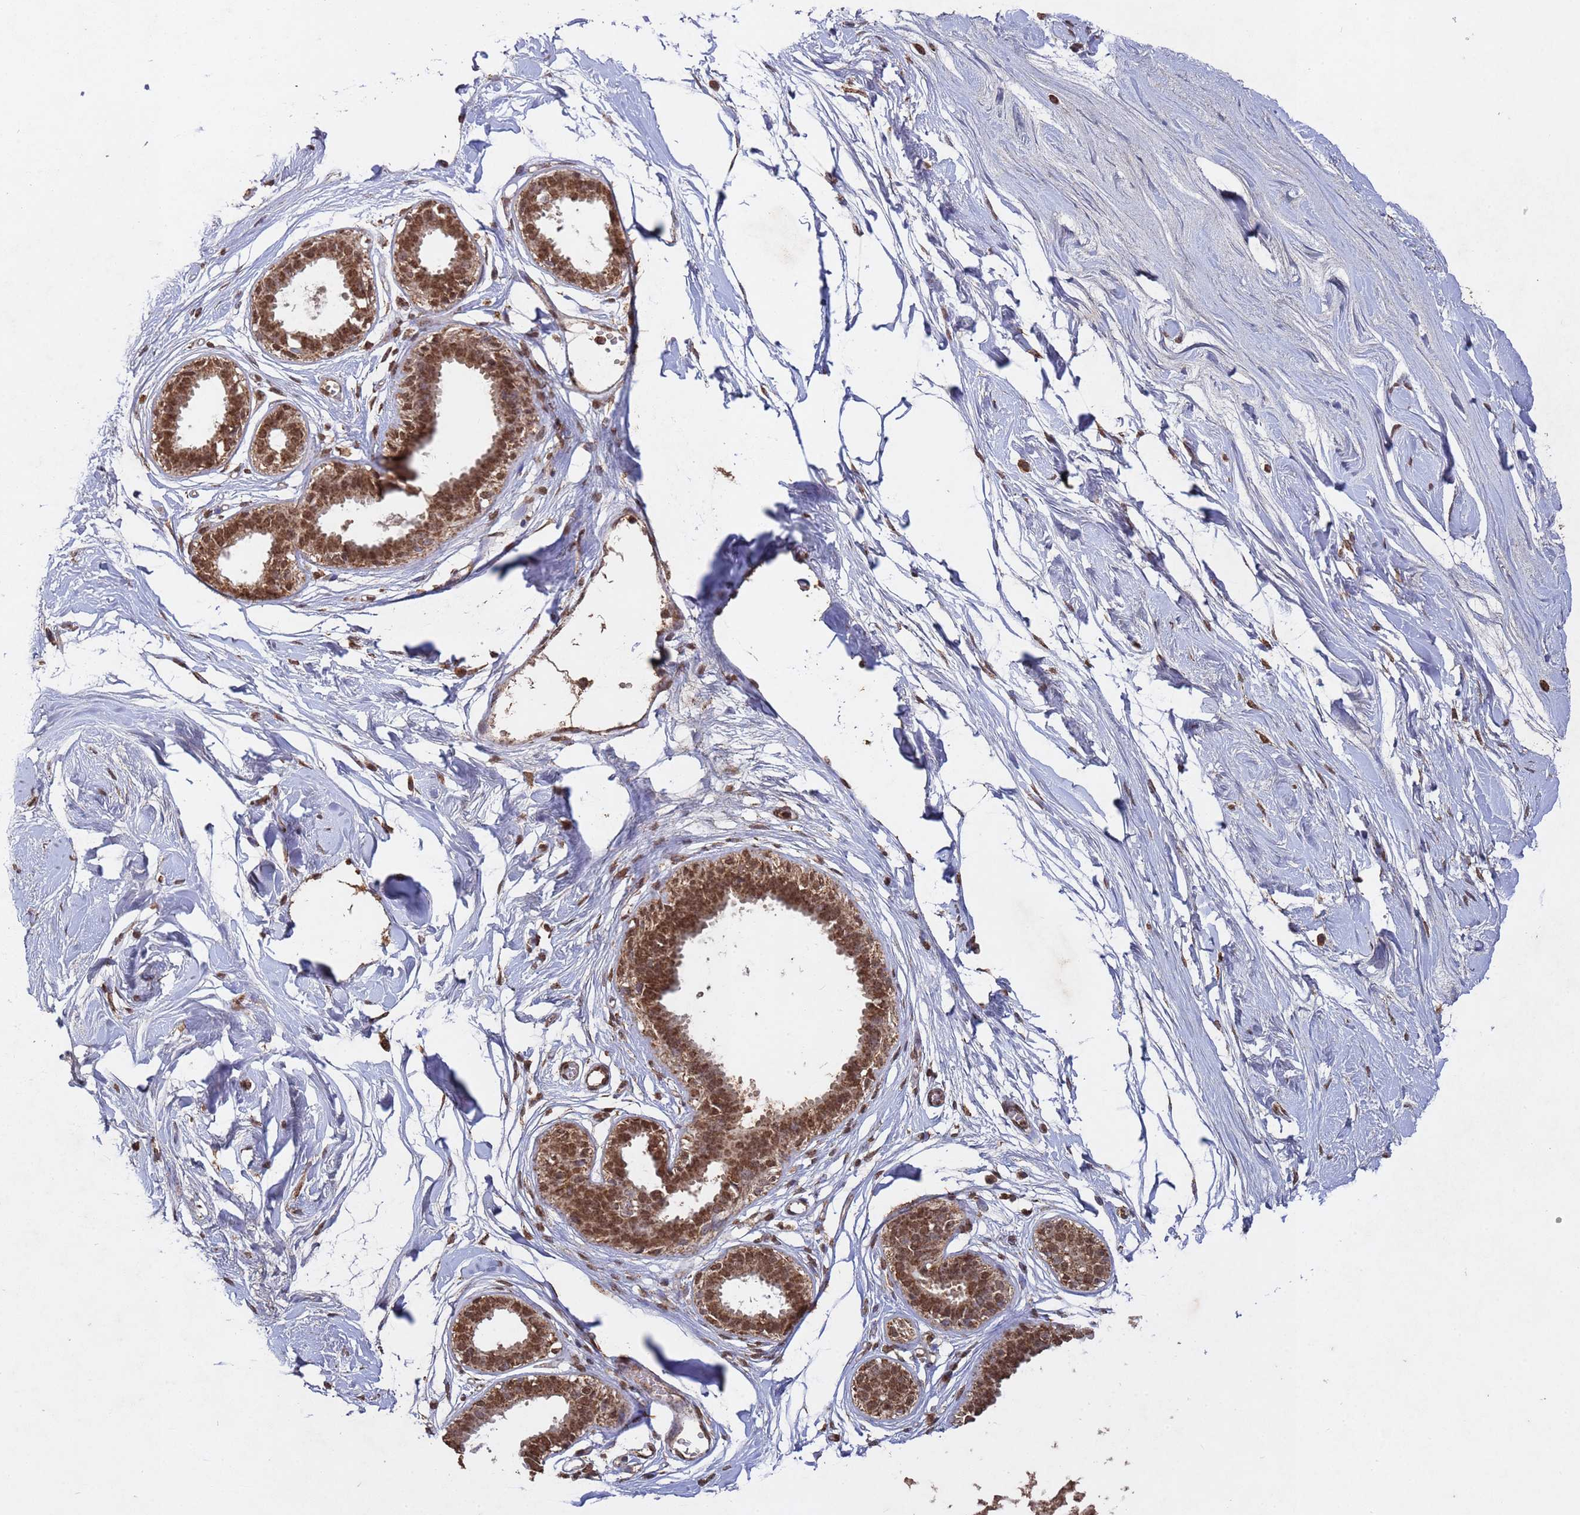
{"staining": {"intensity": "moderate", "quantity": "25%-75%", "location": "nuclear"}, "tissue": "breast", "cell_type": "Adipocytes", "image_type": "normal", "snomed": [{"axis": "morphology", "description": "Normal tissue, NOS"}, {"axis": "topography", "description": "Breast"}], "caption": "Immunohistochemical staining of benign human breast shows medium levels of moderate nuclear expression in approximately 25%-75% of adipocytes.", "gene": "HDAC10", "patient": {"sex": "female", "age": 45}}